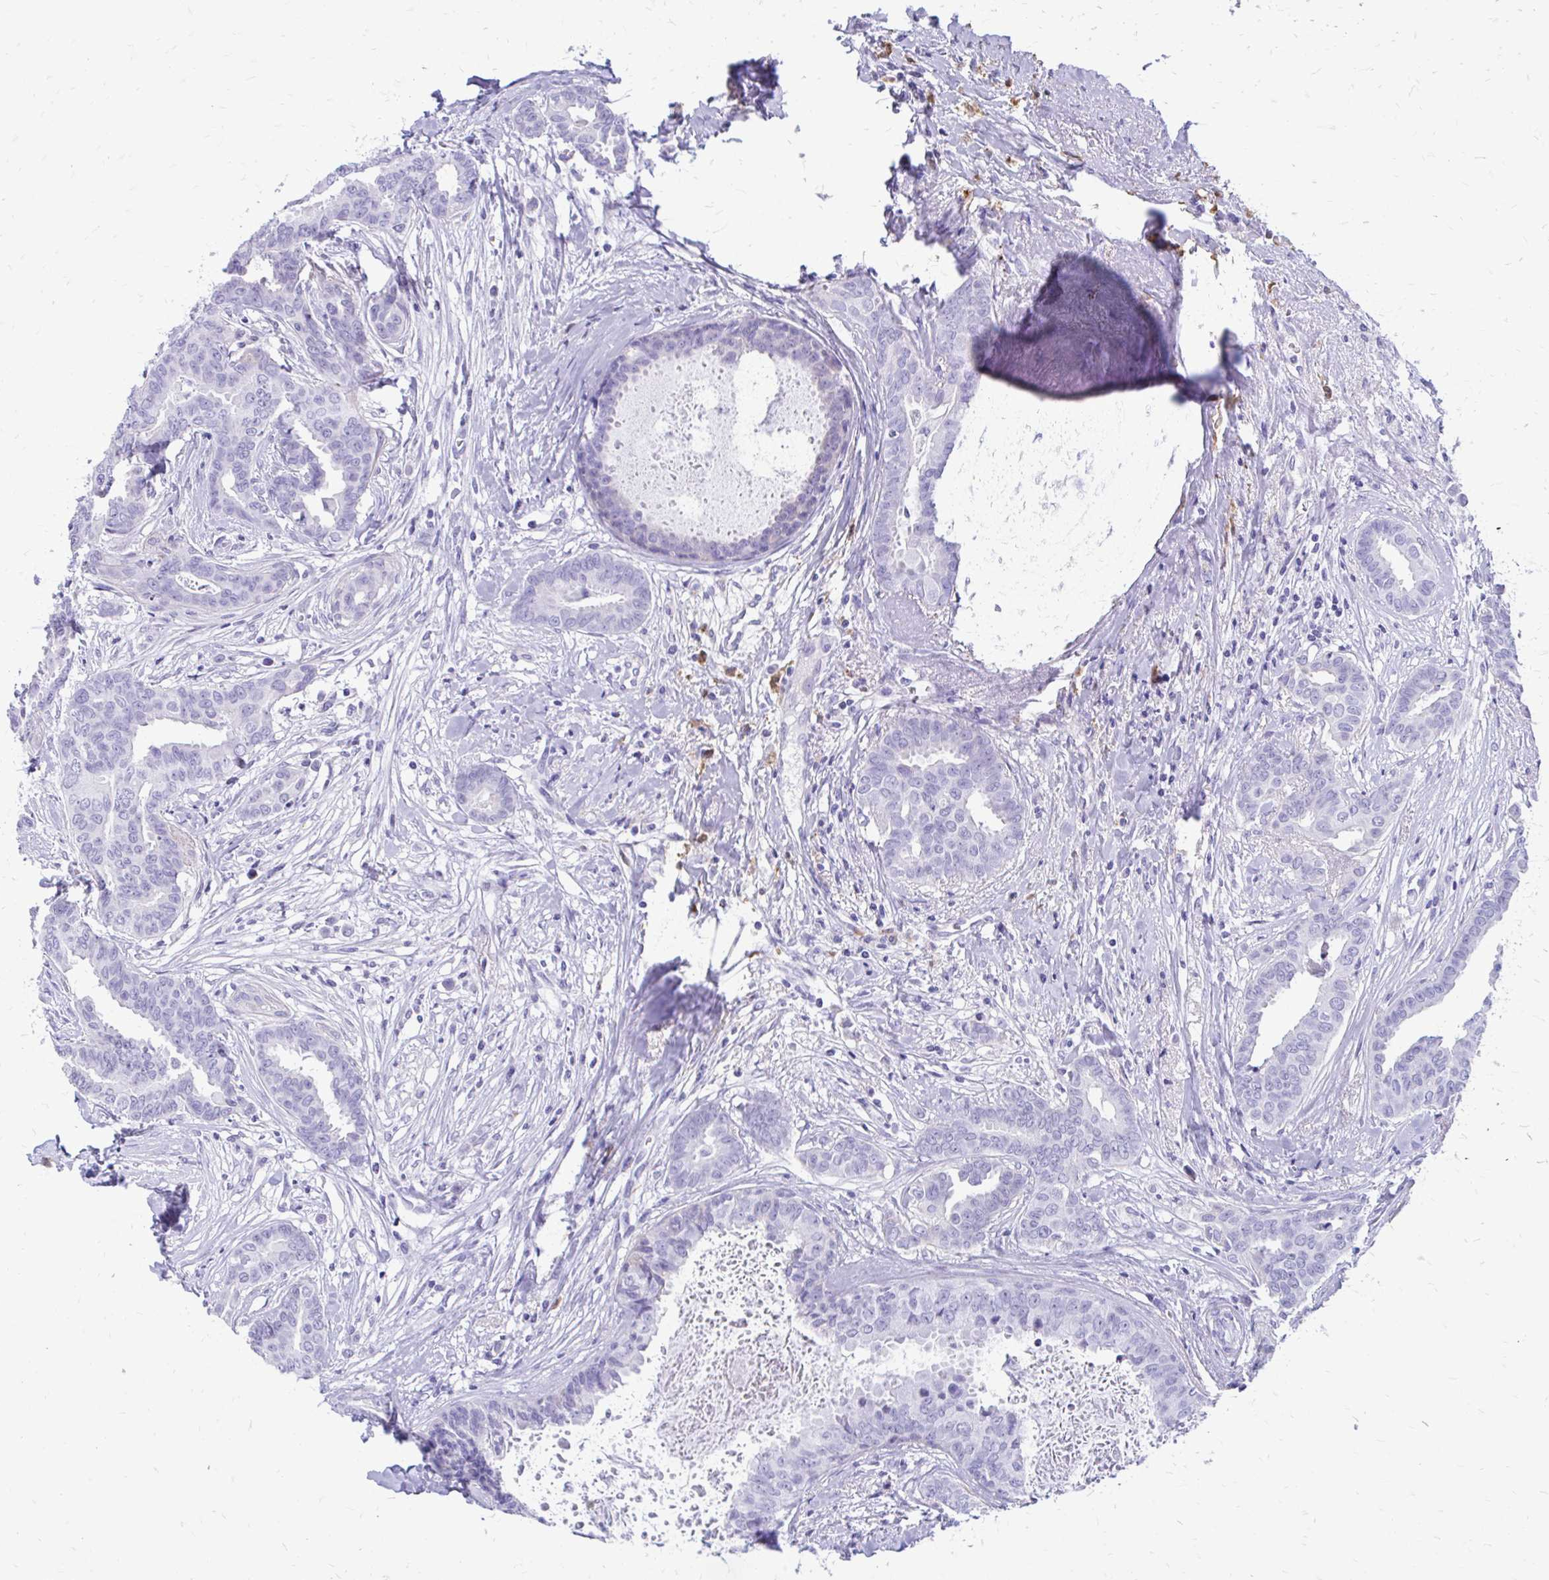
{"staining": {"intensity": "negative", "quantity": "none", "location": "none"}, "tissue": "breast cancer", "cell_type": "Tumor cells", "image_type": "cancer", "snomed": [{"axis": "morphology", "description": "Duct carcinoma"}, {"axis": "topography", "description": "Breast"}], "caption": "The immunohistochemistry (IHC) histopathology image has no significant expression in tumor cells of breast cancer tissue.", "gene": "SIGLEC11", "patient": {"sex": "female", "age": 45}}